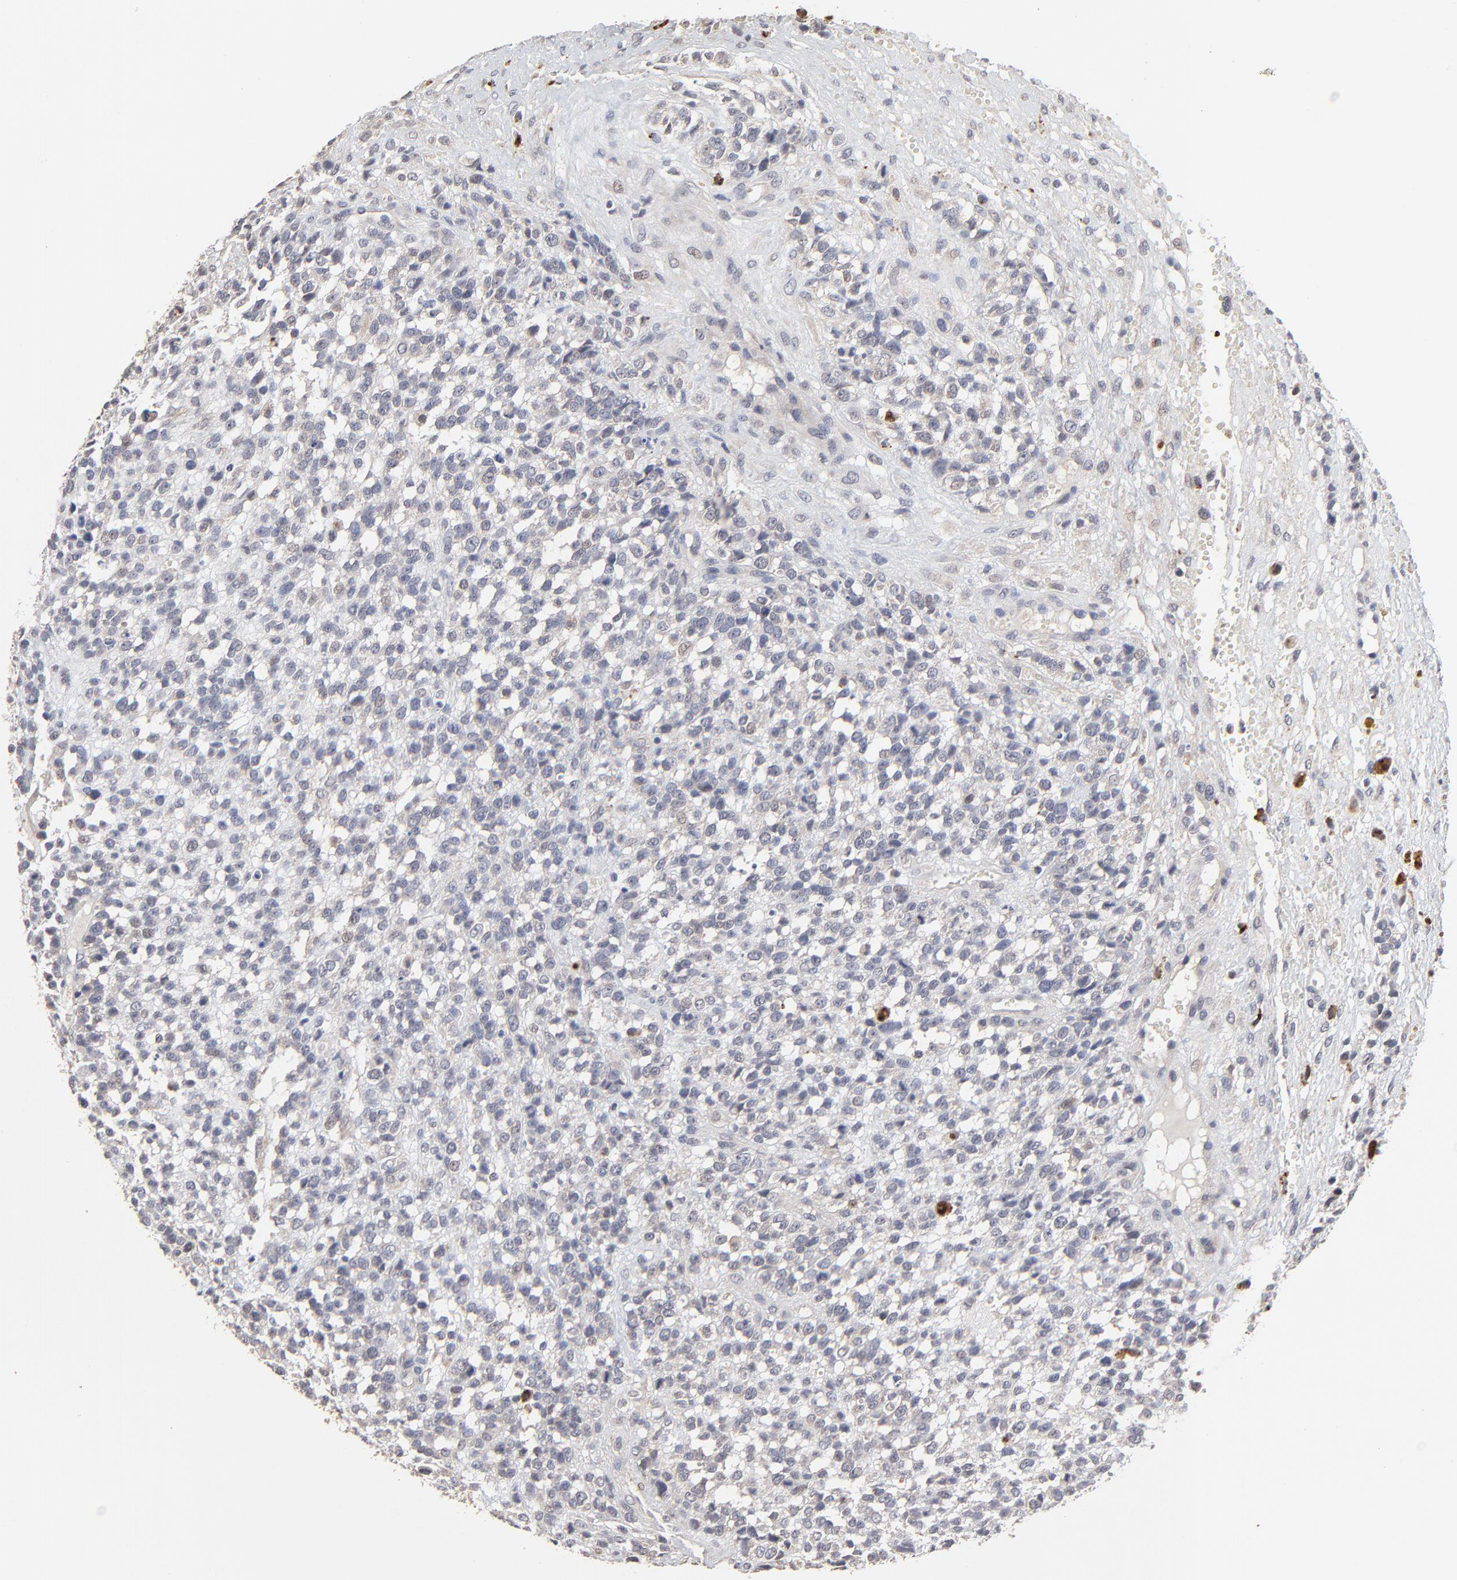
{"staining": {"intensity": "moderate", "quantity": "25%-75%", "location": "cytoplasmic/membranous"}, "tissue": "glioma", "cell_type": "Tumor cells", "image_type": "cancer", "snomed": [{"axis": "morphology", "description": "Glioma, malignant, High grade"}, {"axis": "topography", "description": "Brain"}], "caption": "Immunohistochemical staining of malignant glioma (high-grade) displays medium levels of moderate cytoplasmic/membranous protein positivity in approximately 25%-75% of tumor cells.", "gene": "LGALS3", "patient": {"sex": "male", "age": 66}}